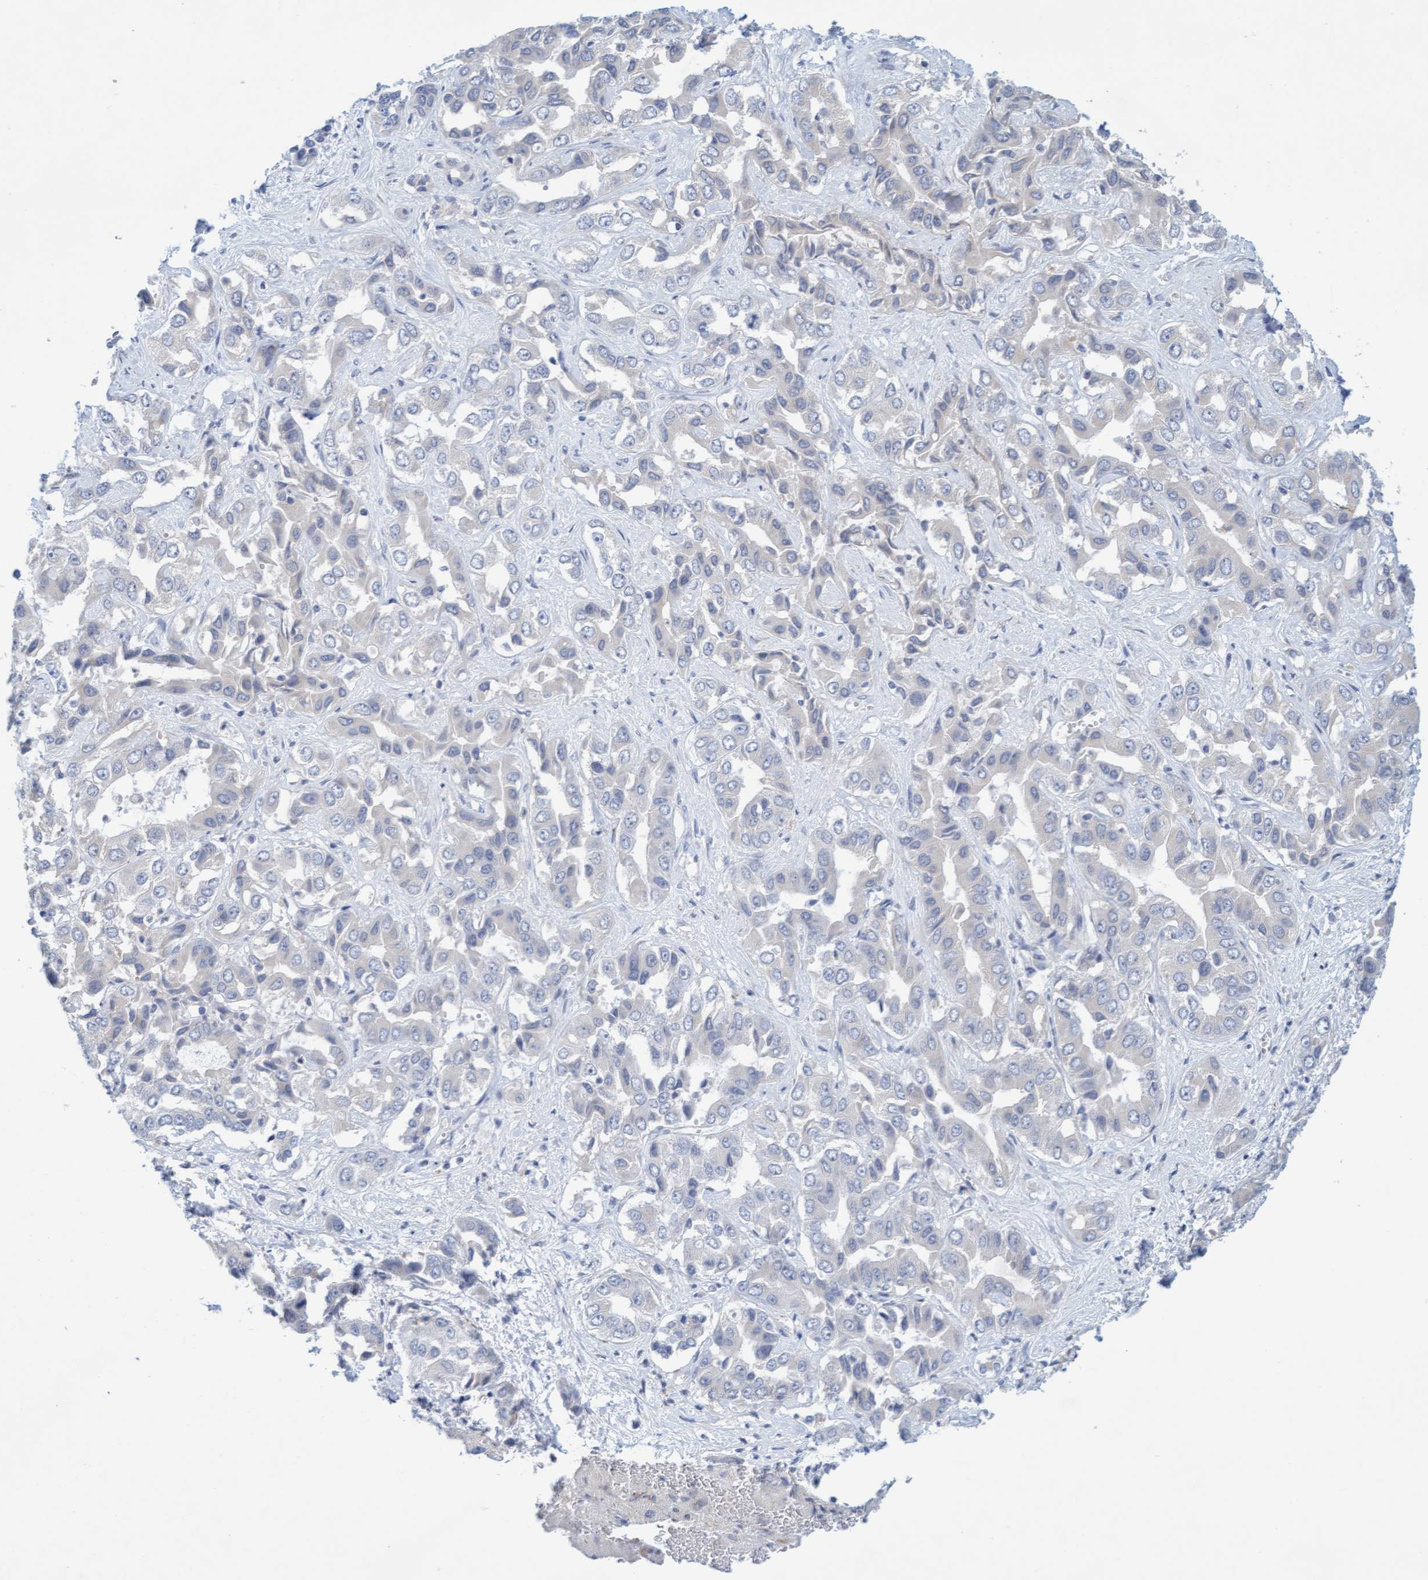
{"staining": {"intensity": "negative", "quantity": "none", "location": "none"}, "tissue": "liver cancer", "cell_type": "Tumor cells", "image_type": "cancer", "snomed": [{"axis": "morphology", "description": "Cholangiocarcinoma"}, {"axis": "topography", "description": "Liver"}], "caption": "This histopathology image is of cholangiocarcinoma (liver) stained with IHC to label a protein in brown with the nuclei are counter-stained blue. There is no expression in tumor cells.", "gene": "SLC28A3", "patient": {"sex": "female", "age": 52}}